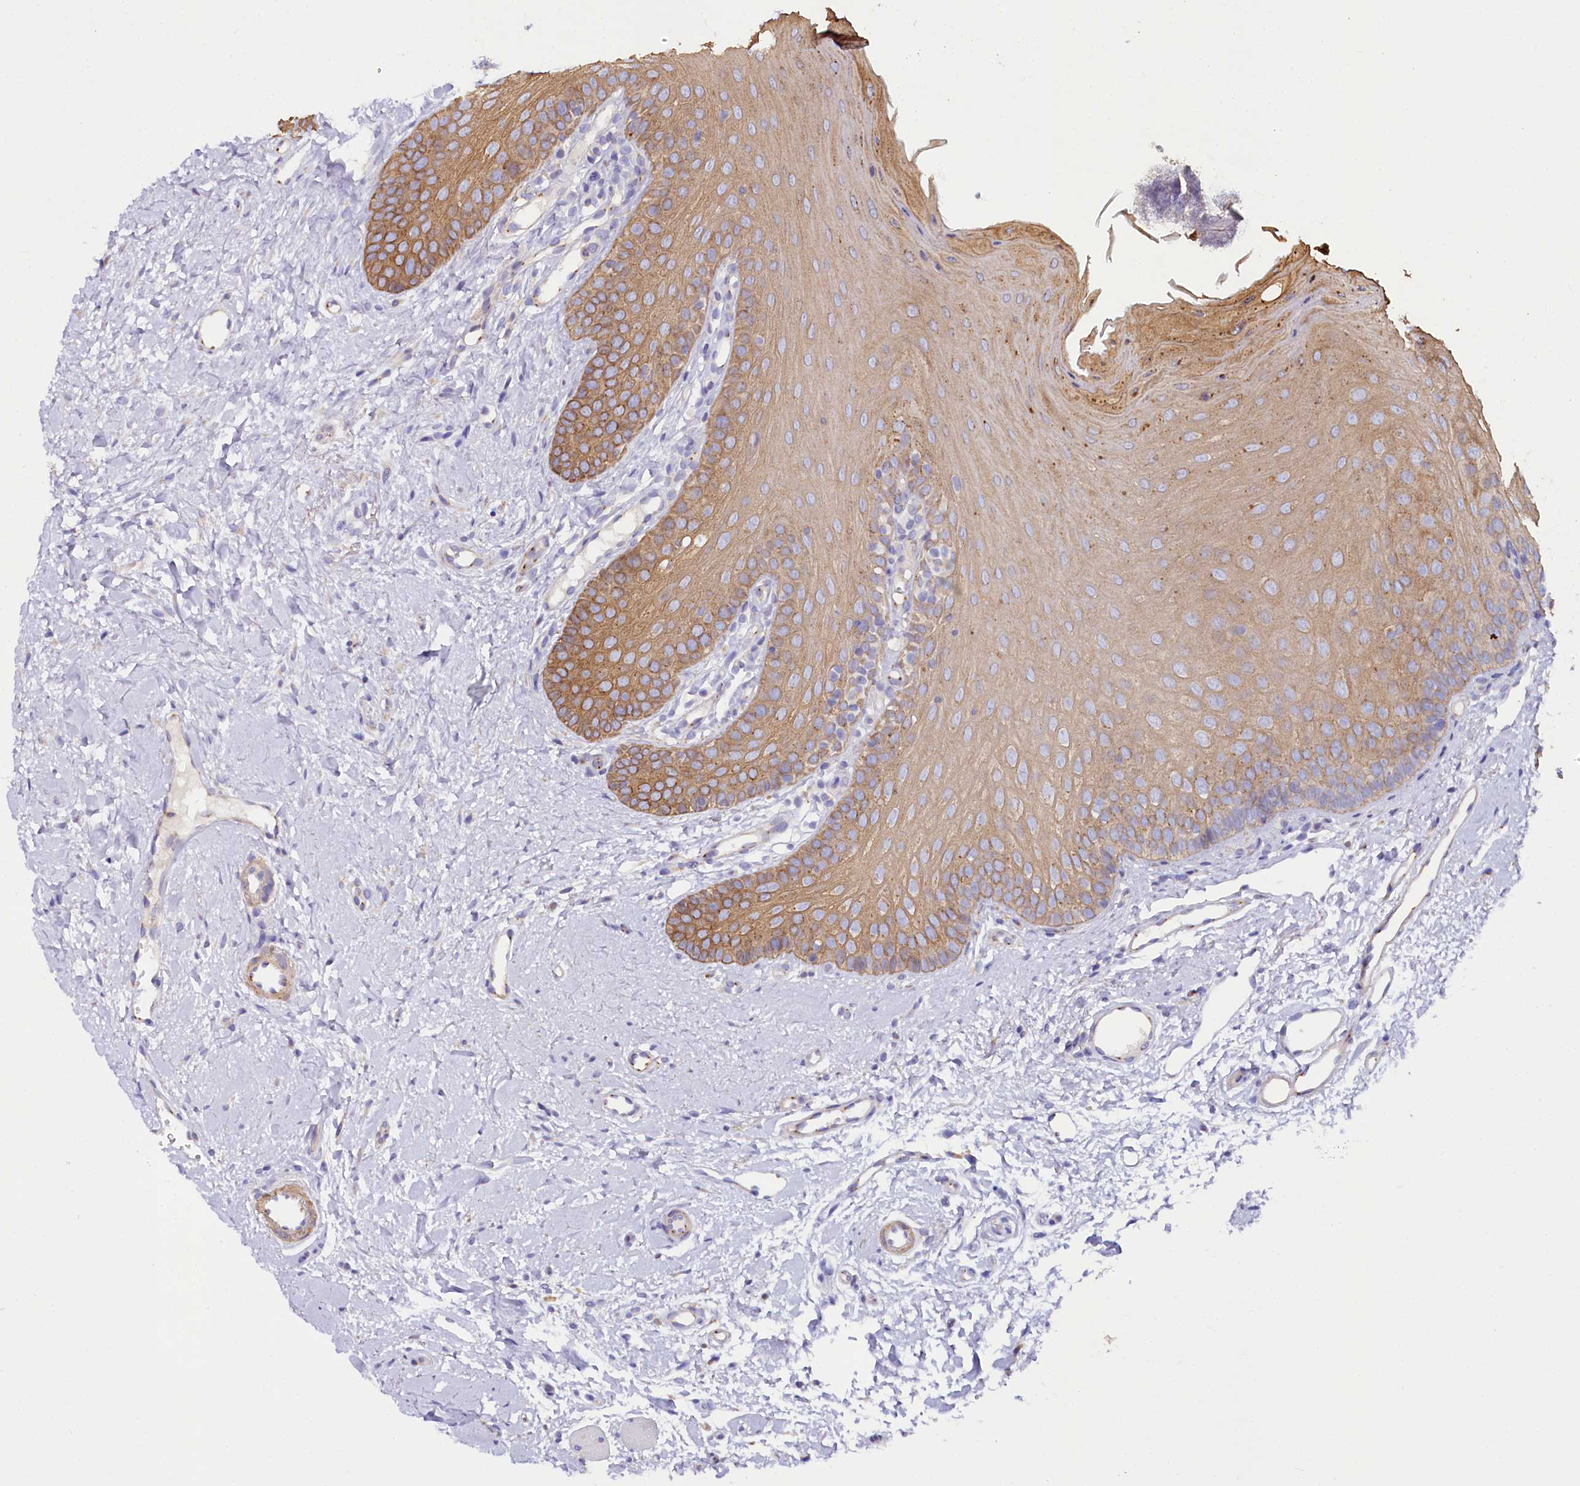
{"staining": {"intensity": "moderate", "quantity": ">75%", "location": "cytoplasmic/membranous"}, "tissue": "oral mucosa", "cell_type": "Squamous epithelial cells", "image_type": "normal", "snomed": [{"axis": "morphology", "description": "Normal tissue, NOS"}, {"axis": "topography", "description": "Oral tissue"}], "caption": "Immunohistochemical staining of normal human oral mucosa displays >75% levels of moderate cytoplasmic/membranous protein expression in approximately >75% of squamous epithelial cells.", "gene": "STX6", "patient": {"sex": "female", "age": 68}}